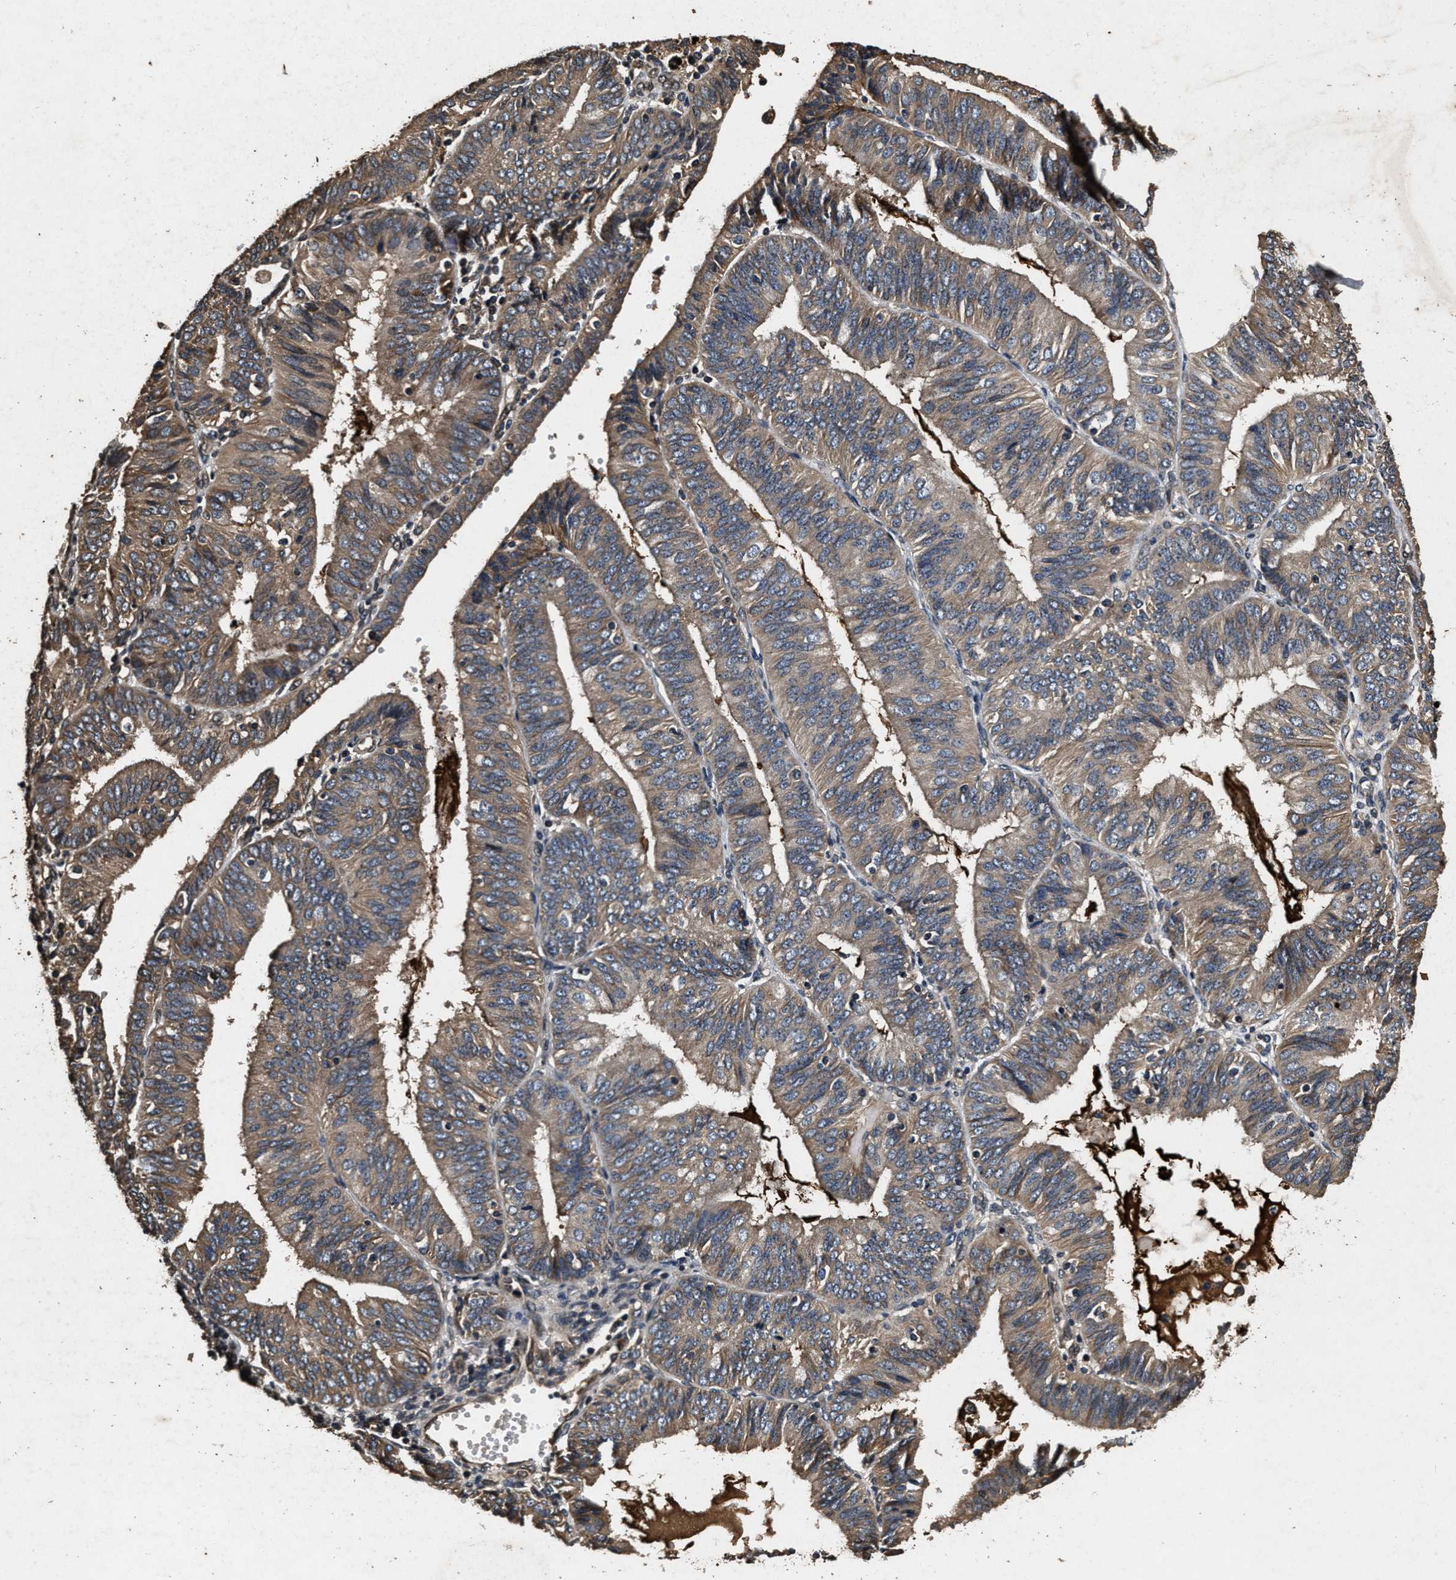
{"staining": {"intensity": "moderate", "quantity": ">75%", "location": "cytoplasmic/membranous"}, "tissue": "endometrial cancer", "cell_type": "Tumor cells", "image_type": "cancer", "snomed": [{"axis": "morphology", "description": "Adenocarcinoma, NOS"}, {"axis": "topography", "description": "Endometrium"}], "caption": "This micrograph demonstrates immunohistochemistry staining of endometrial cancer (adenocarcinoma), with medium moderate cytoplasmic/membranous positivity in about >75% of tumor cells.", "gene": "ACCS", "patient": {"sex": "female", "age": 58}}